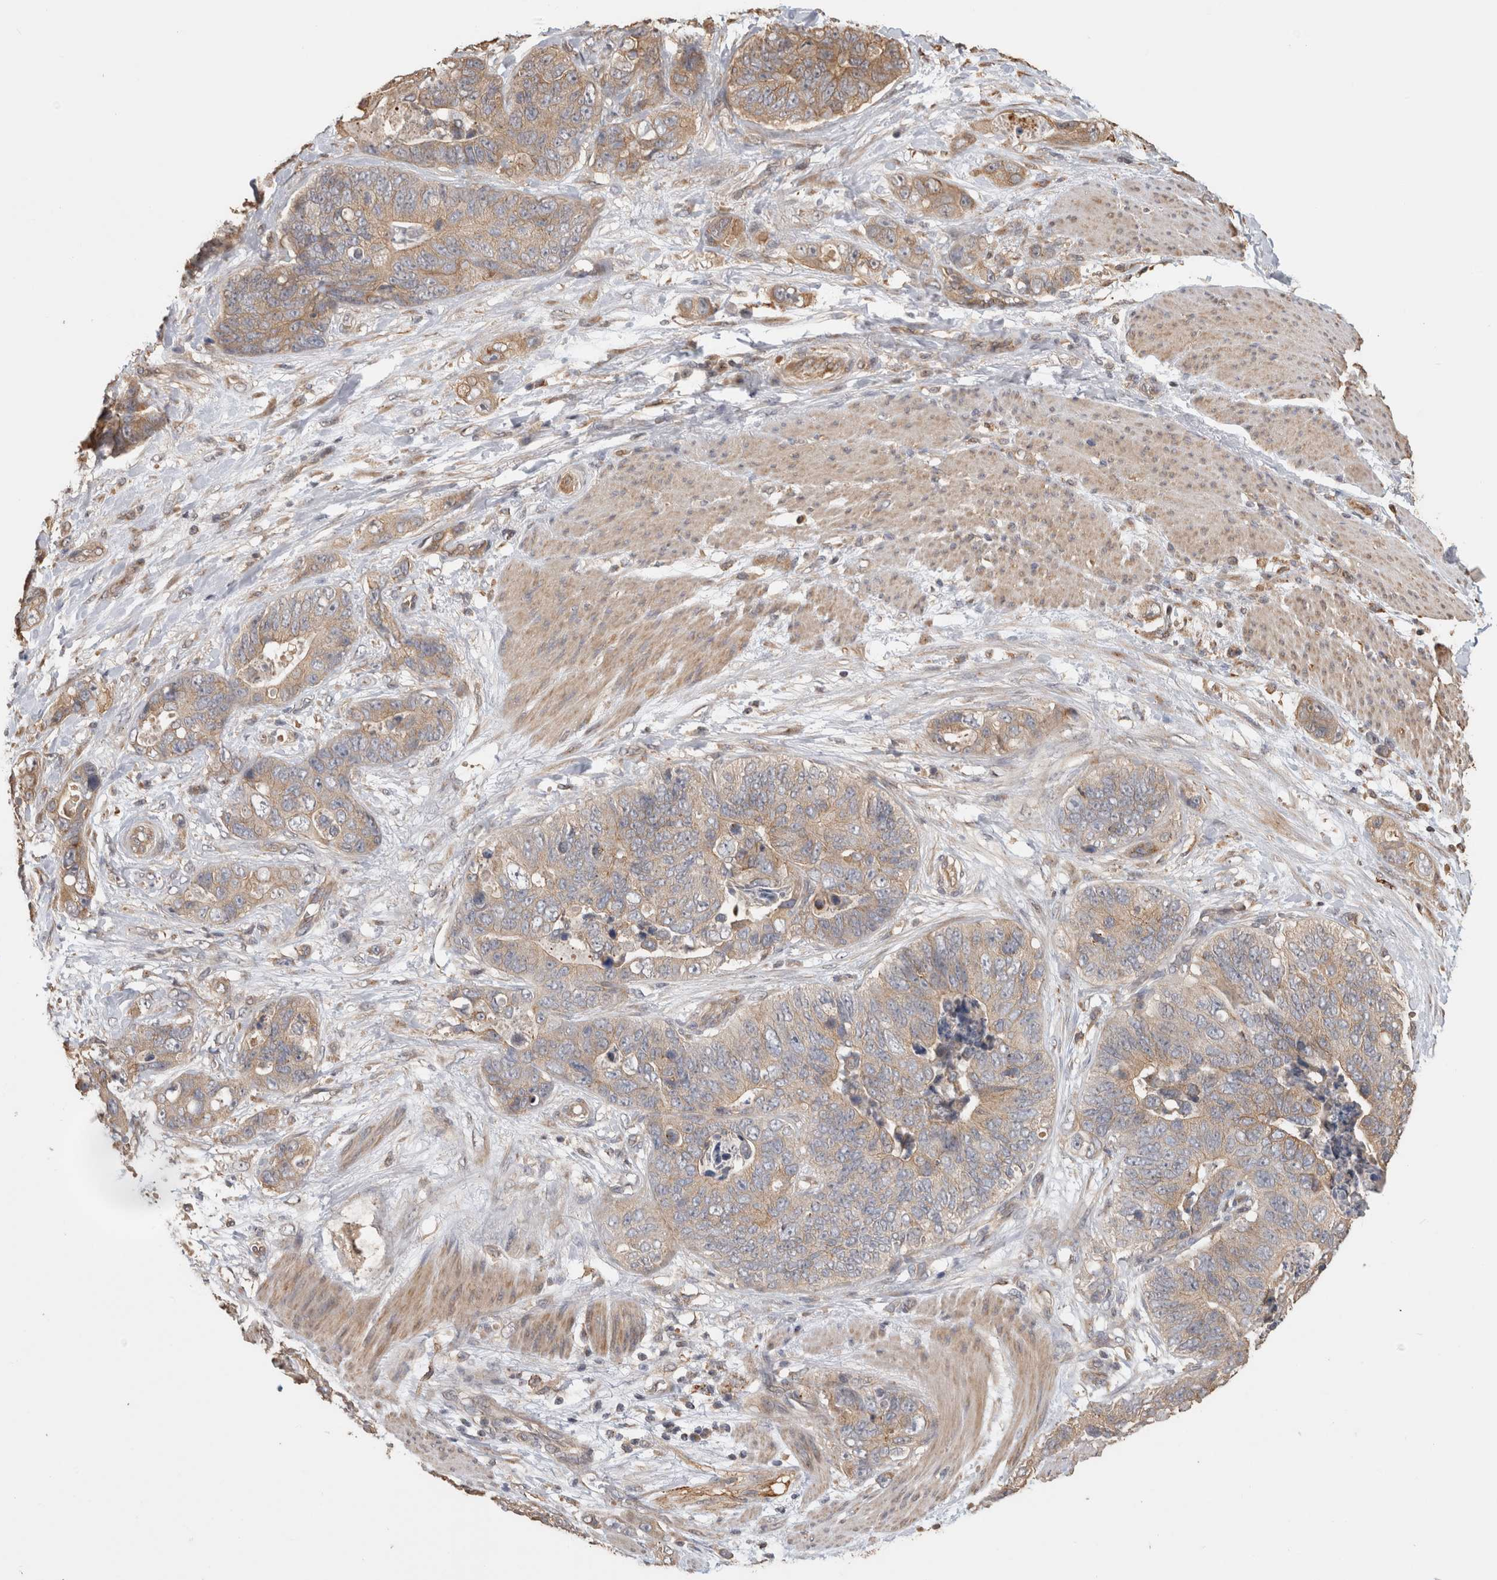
{"staining": {"intensity": "weak", "quantity": ">75%", "location": "cytoplasmic/membranous"}, "tissue": "stomach cancer", "cell_type": "Tumor cells", "image_type": "cancer", "snomed": [{"axis": "morphology", "description": "Normal tissue, NOS"}, {"axis": "morphology", "description": "Adenocarcinoma, NOS"}, {"axis": "topography", "description": "Stomach"}], "caption": "IHC micrograph of adenocarcinoma (stomach) stained for a protein (brown), which demonstrates low levels of weak cytoplasmic/membranous positivity in approximately >75% of tumor cells.", "gene": "CLIP1", "patient": {"sex": "female", "age": 89}}